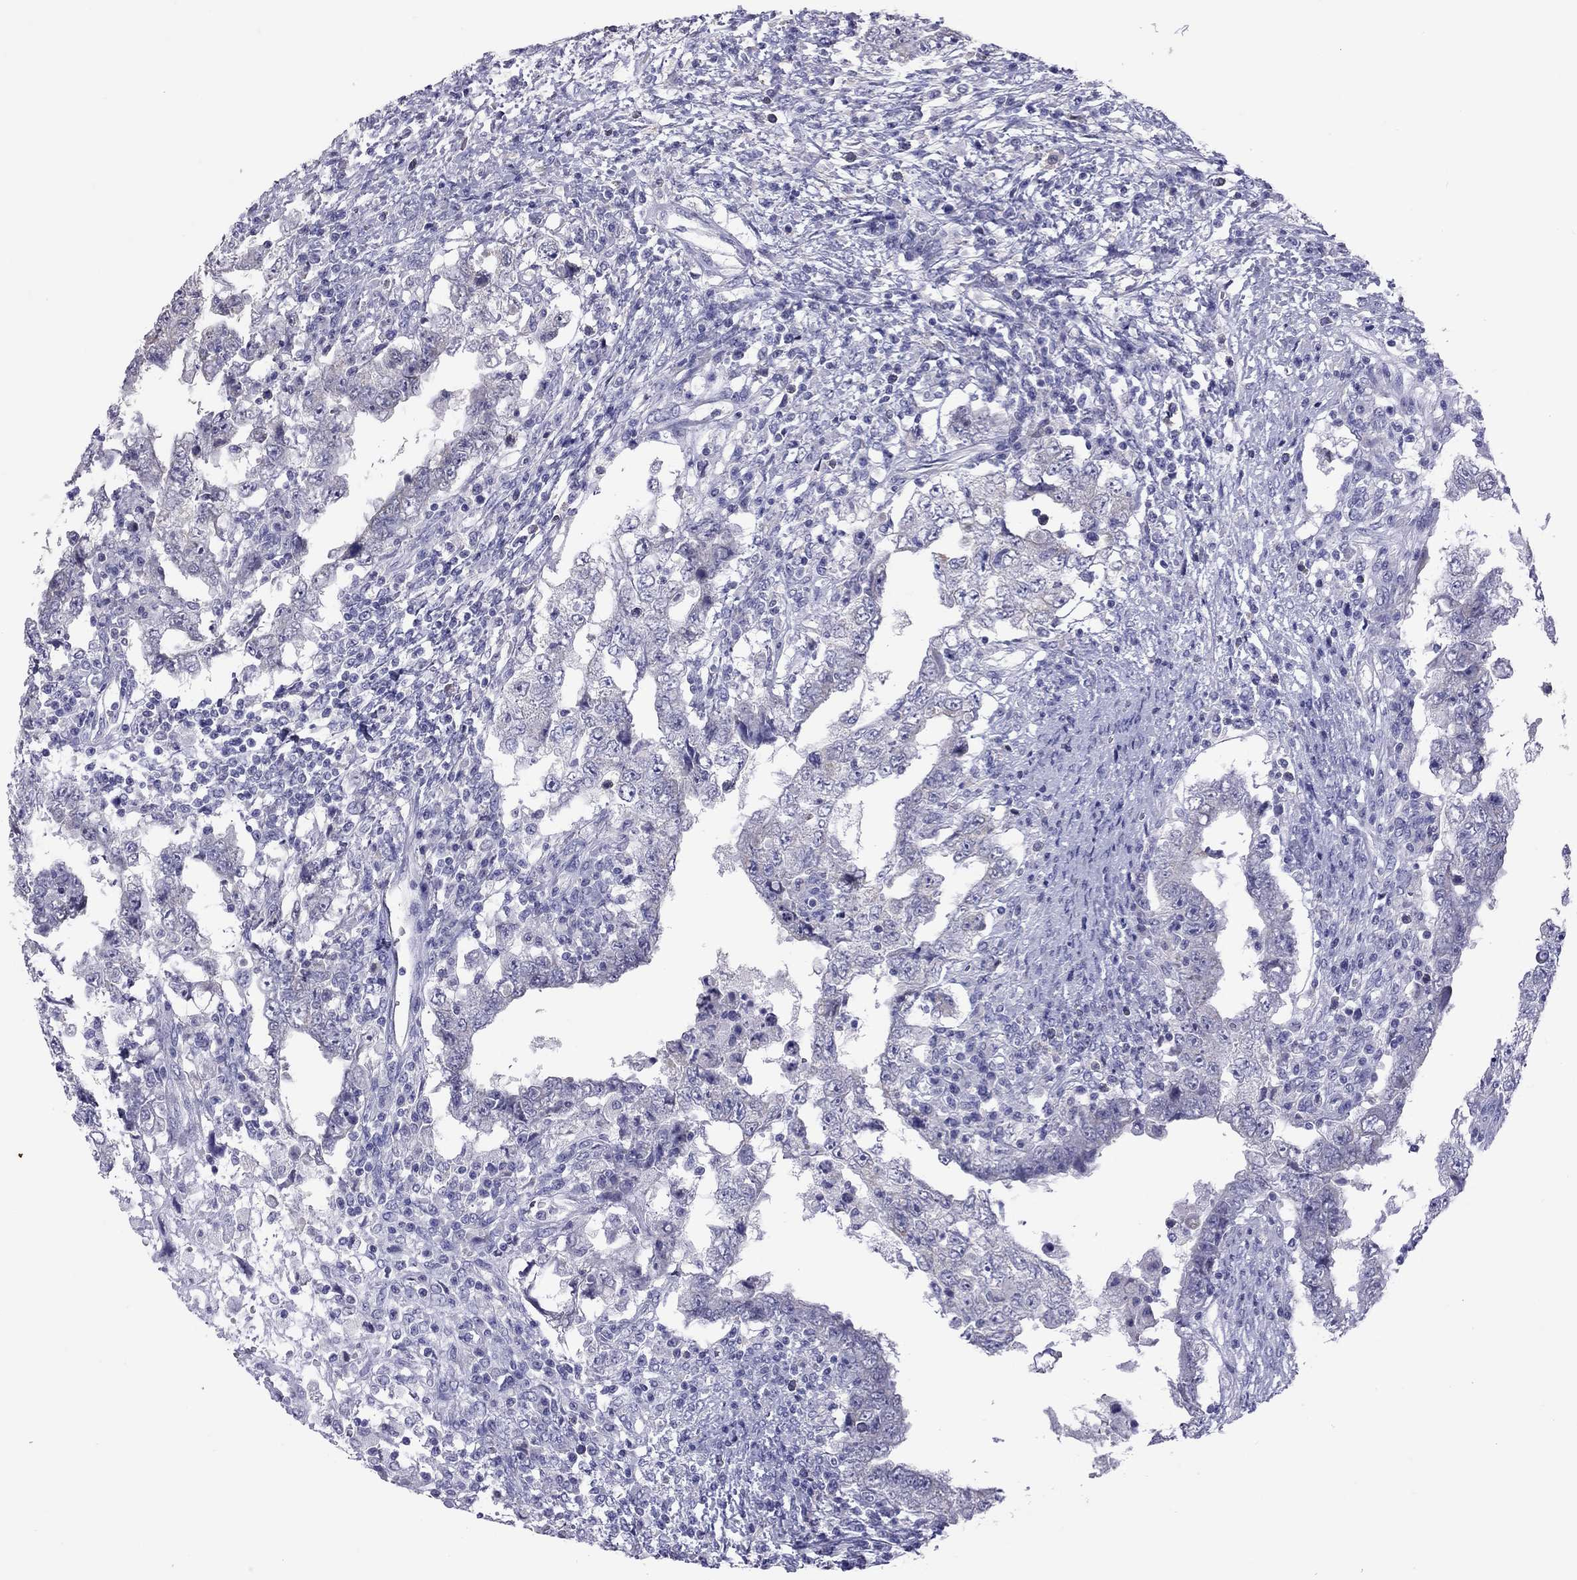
{"staining": {"intensity": "negative", "quantity": "none", "location": "none"}, "tissue": "testis cancer", "cell_type": "Tumor cells", "image_type": "cancer", "snomed": [{"axis": "morphology", "description": "Carcinoma, Embryonal, NOS"}, {"axis": "topography", "description": "Testis"}], "caption": "High magnification brightfield microscopy of embryonal carcinoma (testis) stained with DAB (3,3'-diaminobenzidine) (brown) and counterstained with hematoxylin (blue): tumor cells show no significant expression.", "gene": "PPP1R3A", "patient": {"sex": "male", "age": 26}}